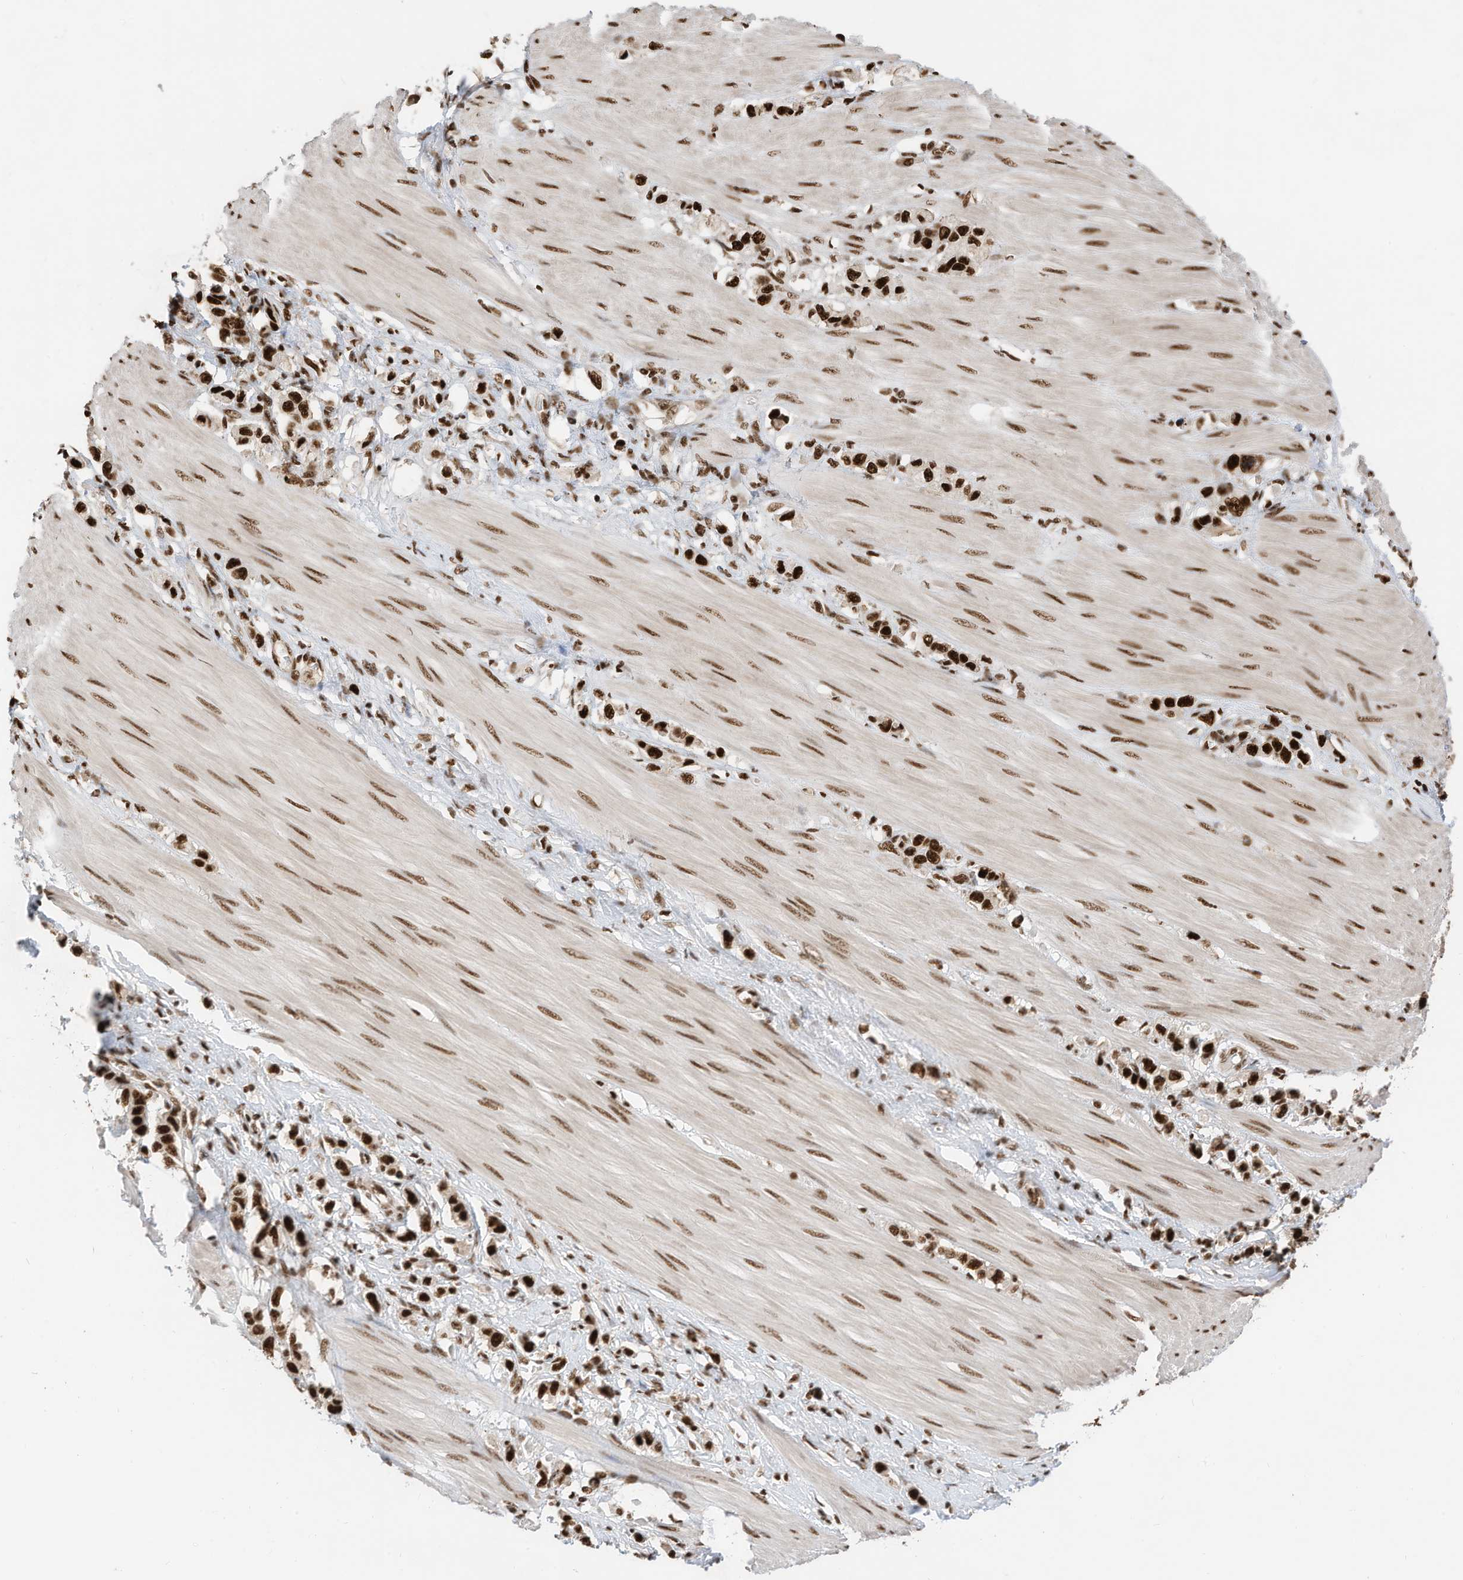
{"staining": {"intensity": "strong", "quantity": ">75%", "location": "nuclear"}, "tissue": "stomach cancer", "cell_type": "Tumor cells", "image_type": "cancer", "snomed": [{"axis": "morphology", "description": "Adenocarcinoma, NOS"}, {"axis": "topography", "description": "Stomach"}], "caption": "A brown stain labels strong nuclear staining of a protein in human adenocarcinoma (stomach) tumor cells. (Brightfield microscopy of DAB IHC at high magnification).", "gene": "SF3A3", "patient": {"sex": "female", "age": 65}}